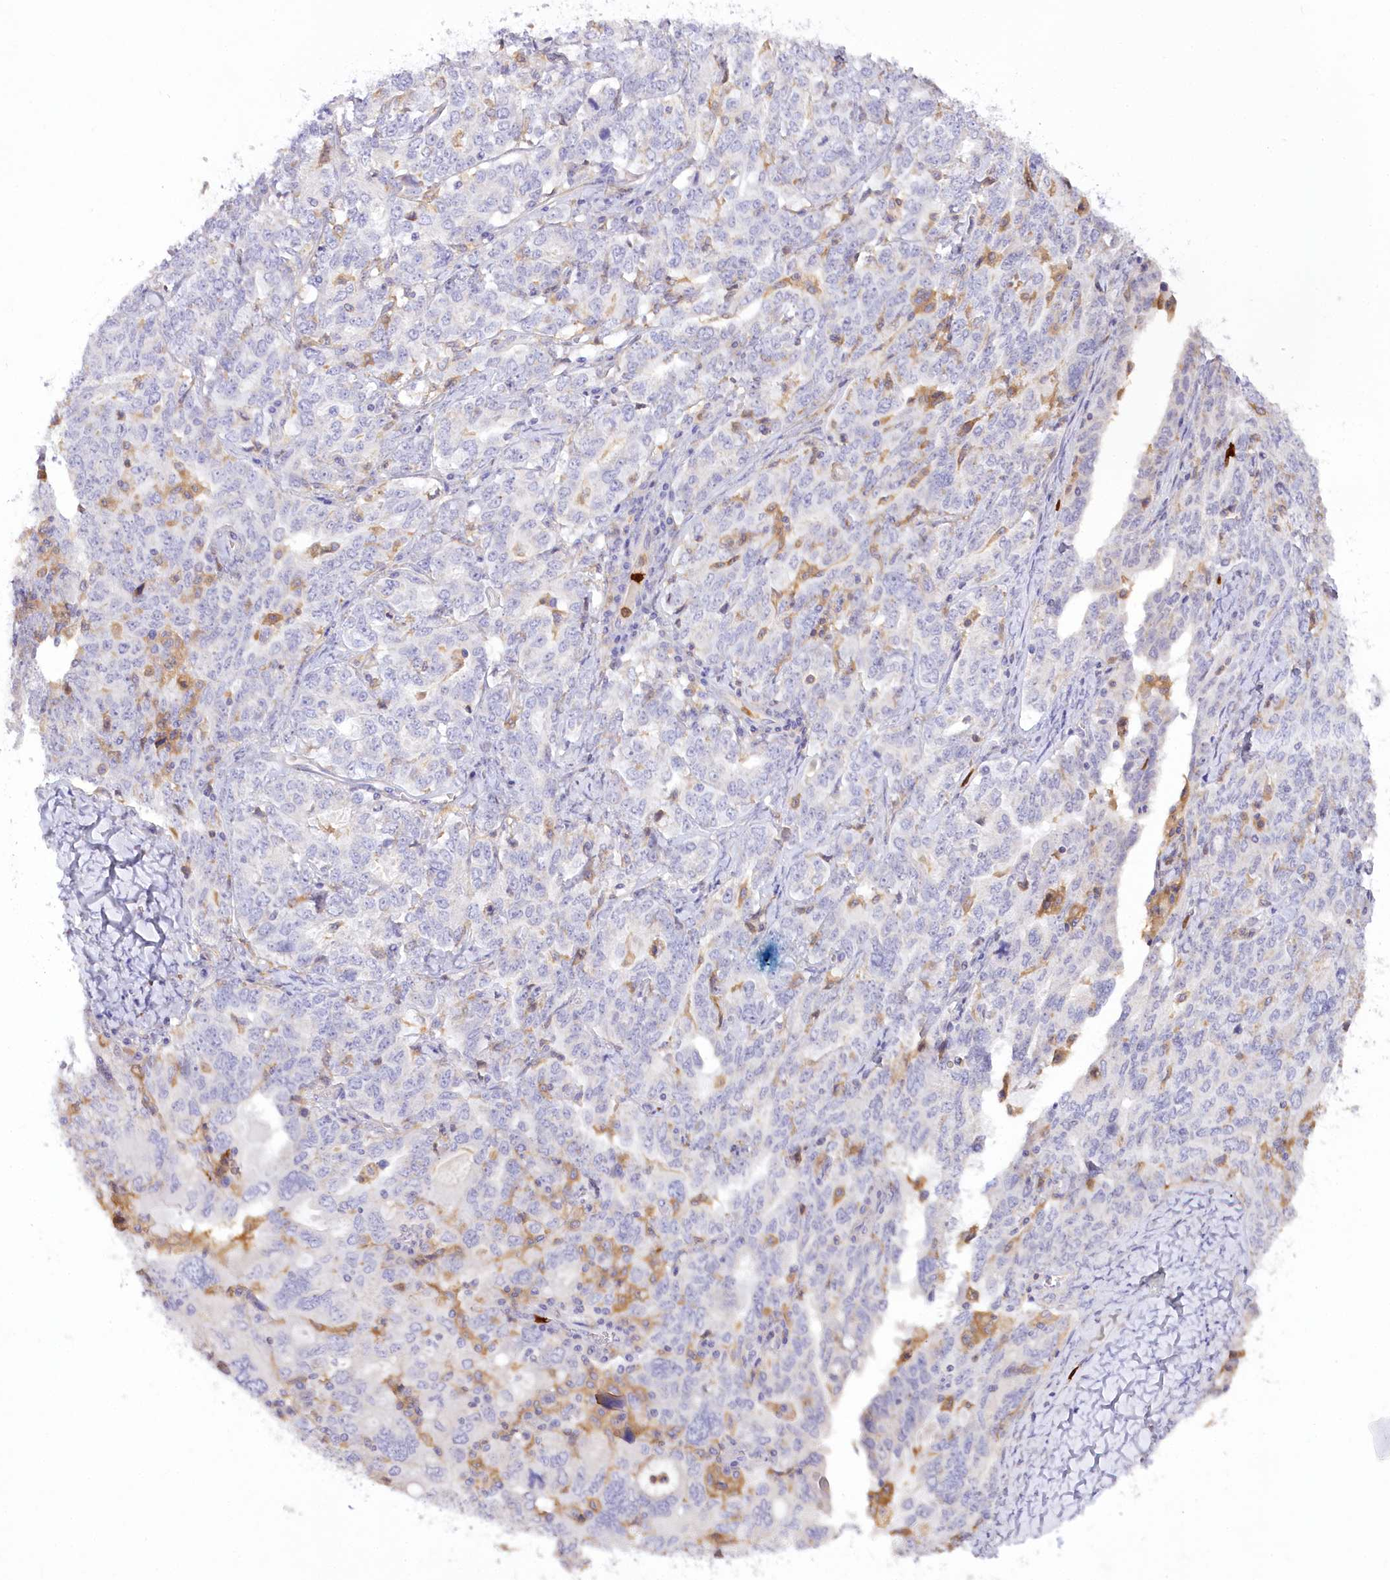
{"staining": {"intensity": "negative", "quantity": "none", "location": "none"}, "tissue": "ovarian cancer", "cell_type": "Tumor cells", "image_type": "cancer", "snomed": [{"axis": "morphology", "description": "Carcinoma, endometroid"}, {"axis": "topography", "description": "Ovary"}], "caption": "Immunohistochemistry histopathology image of neoplastic tissue: endometroid carcinoma (ovarian) stained with DAB (3,3'-diaminobenzidine) shows no significant protein staining in tumor cells.", "gene": "DPYD", "patient": {"sex": "female", "age": 62}}